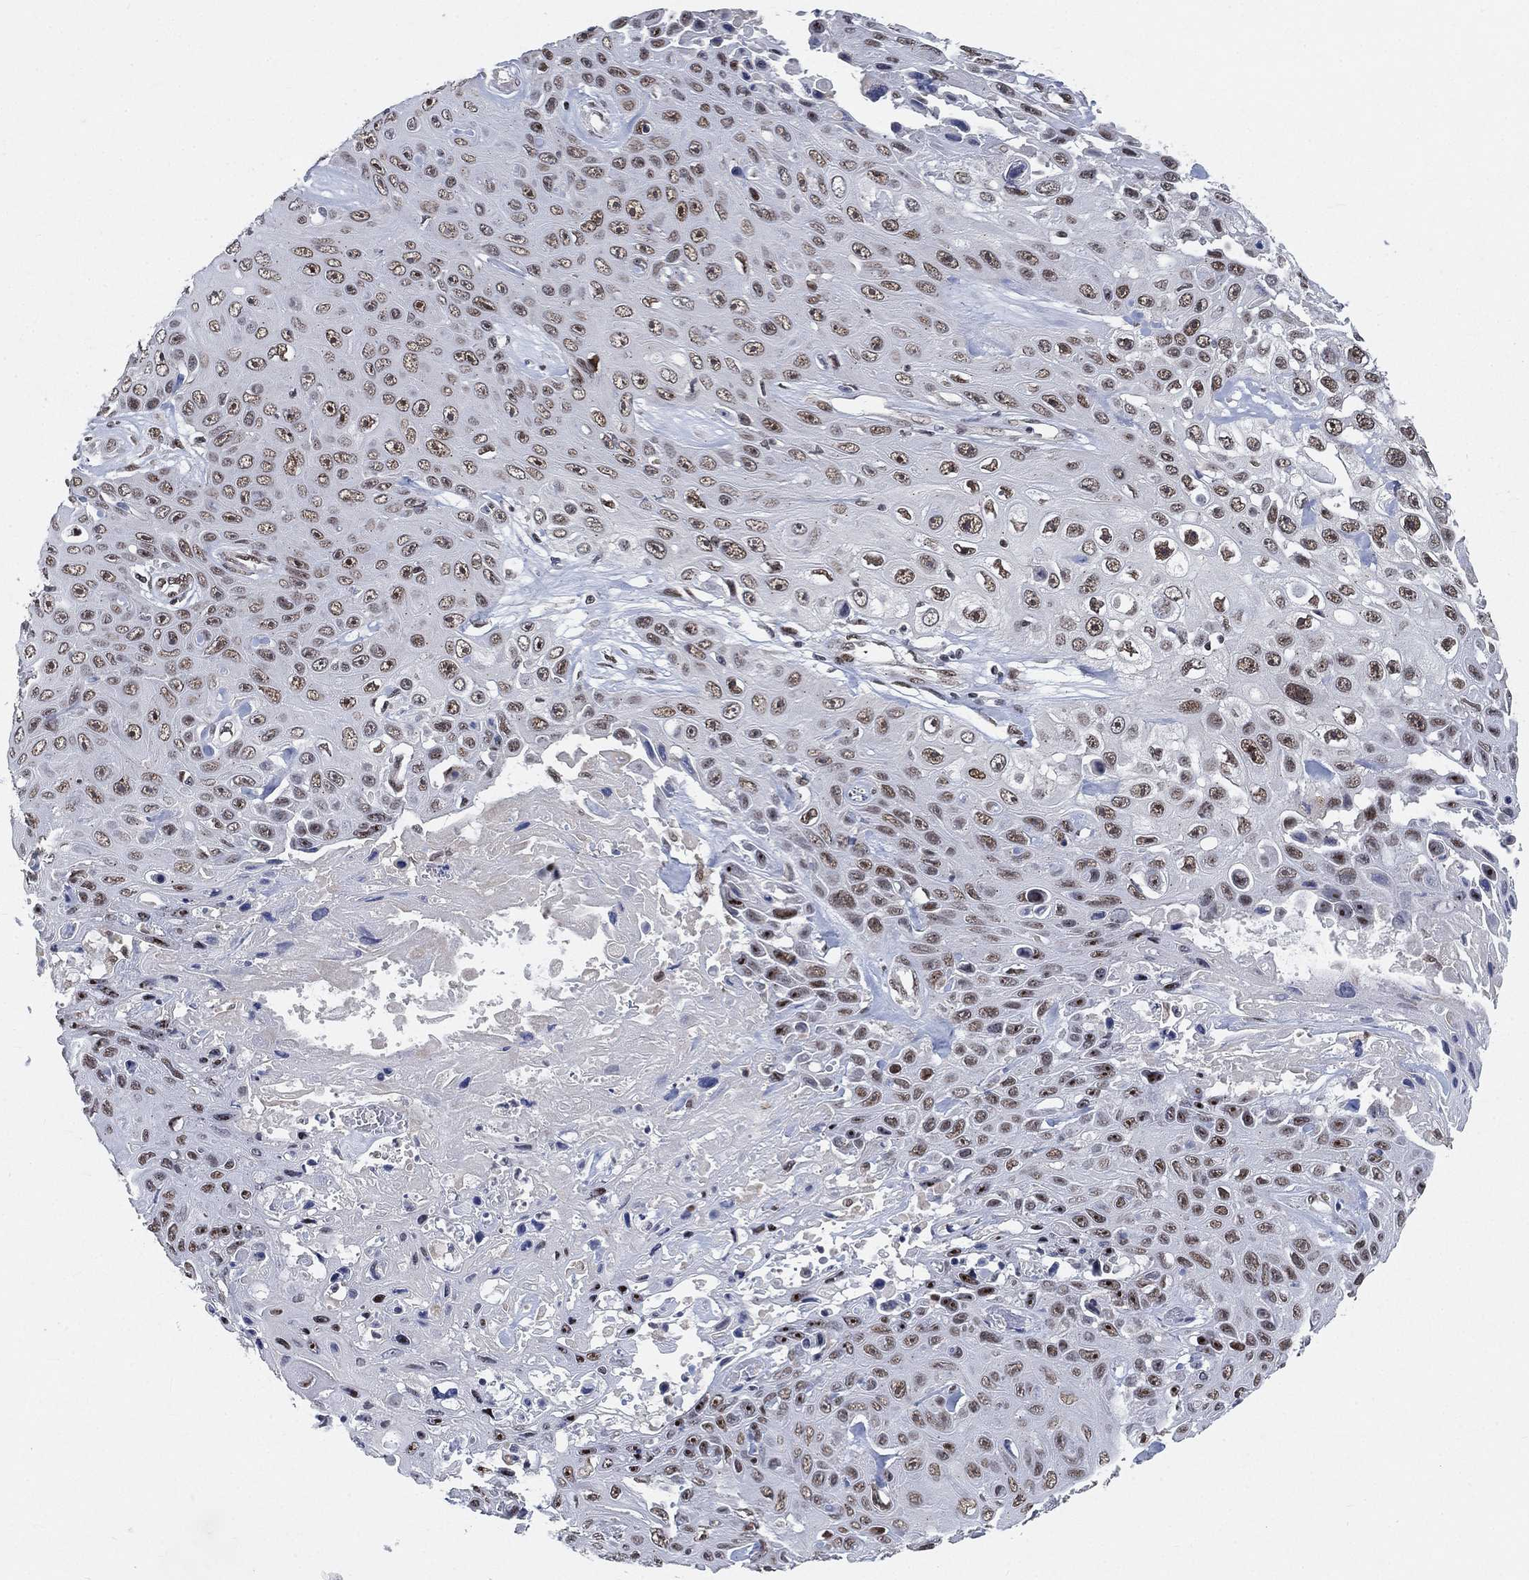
{"staining": {"intensity": "moderate", "quantity": ">75%", "location": "nuclear"}, "tissue": "skin cancer", "cell_type": "Tumor cells", "image_type": "cancer", "snomed": [{"axis": "morphology", "description": "Squamous cell carcinoma, NOS"}, {"axis": "topography", "description": "Skin"}], "caption": "Skin squamous cell carcinoma was stained to show a protein in brown. There is medium levels of moderate nuclear positivity in approximately >75% of tumor cells.", "gene": "YLPM1", "patient": {"sex": "male", "age": 82}}